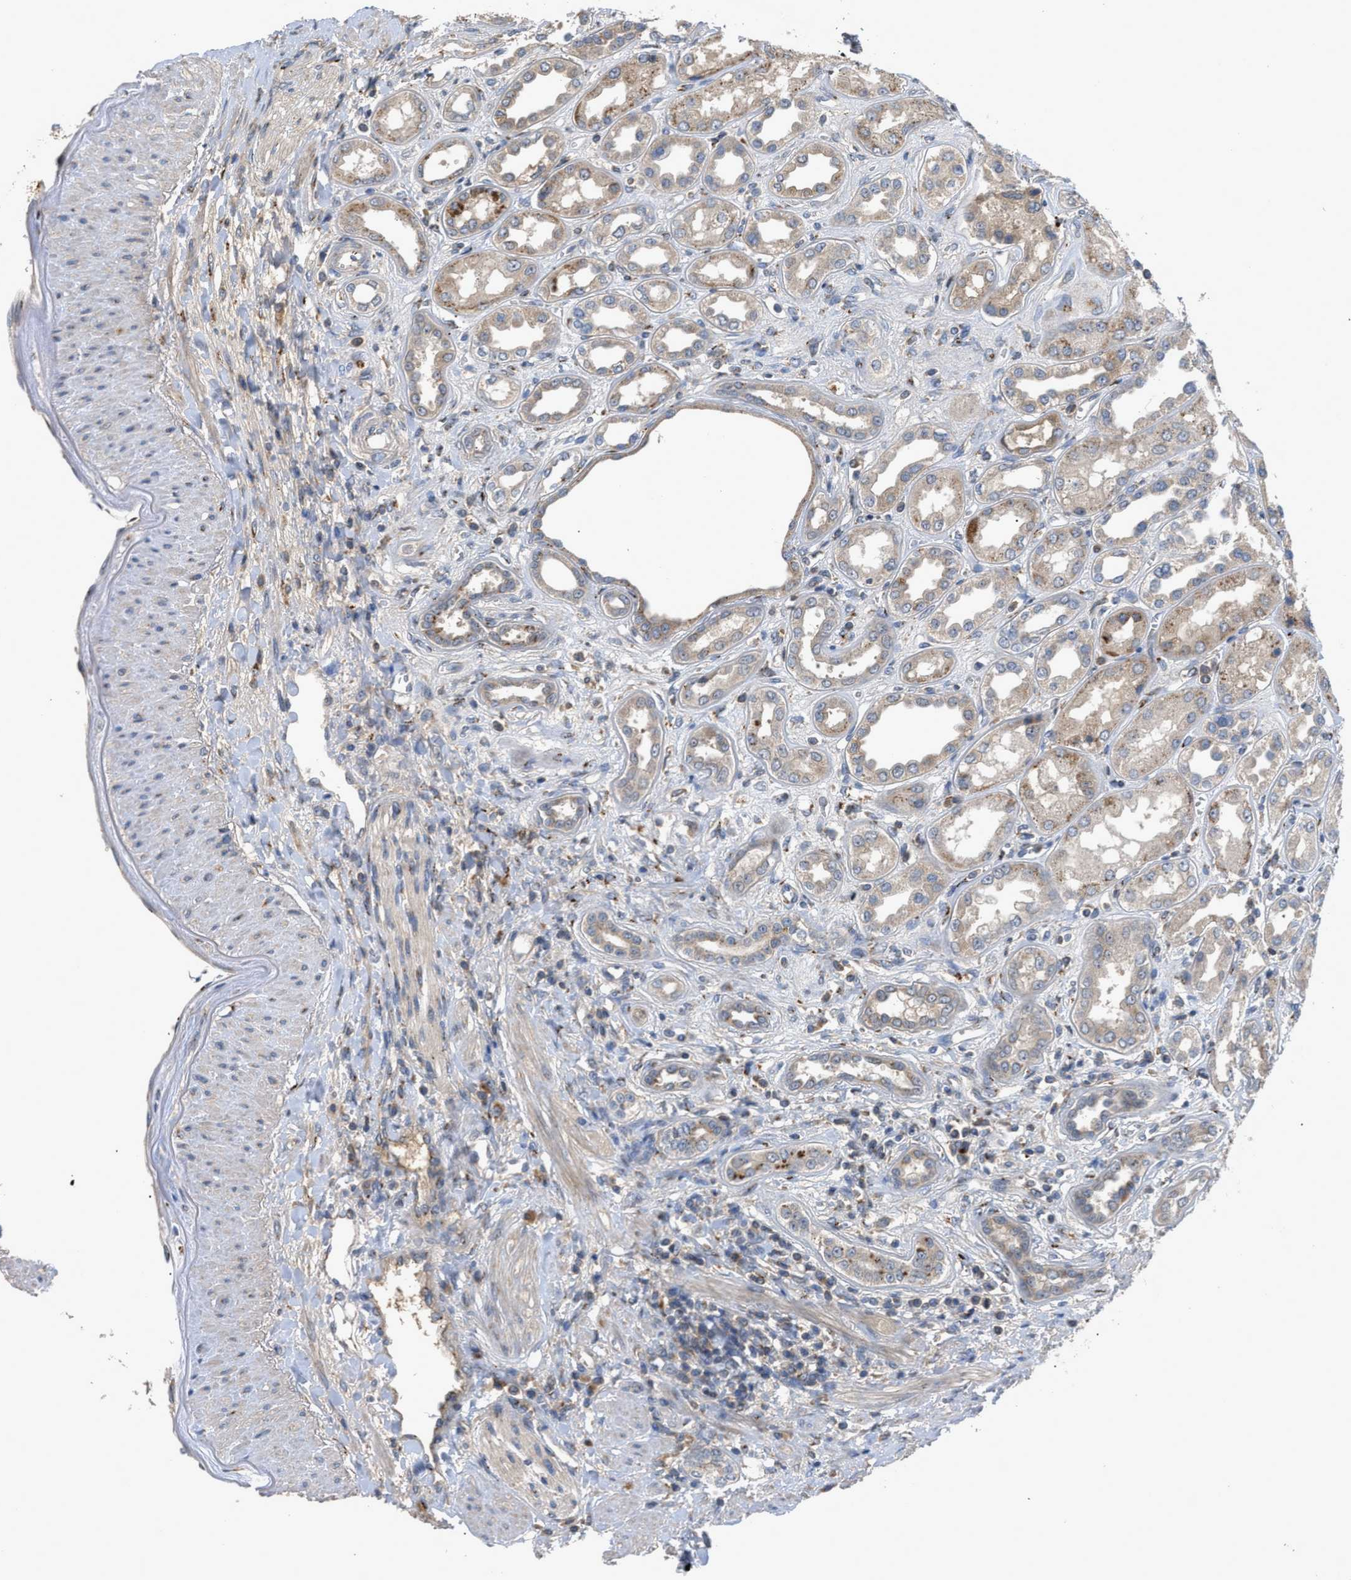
{"staining": {"intensity": "negative", "quantity": "none", "location": "none"}, "tissue": "kidney", "cell_type": "Cells in glomeruli", "image_type": "normal", "snomed": [{"axis": "morphology", "description": "Normal tissue, NOS"}, {"axis": "topography", "description": "Kidney"}], "caption": "The image displays no significant positivity in cells in glomeruli of kidney. (Brightfield microscopy of DAB (3,3'-diaminobenzidine) immunohistochemistry at high magnification).", "gene": "SIK2", "patient": {"sex": "male", "age": 59}}